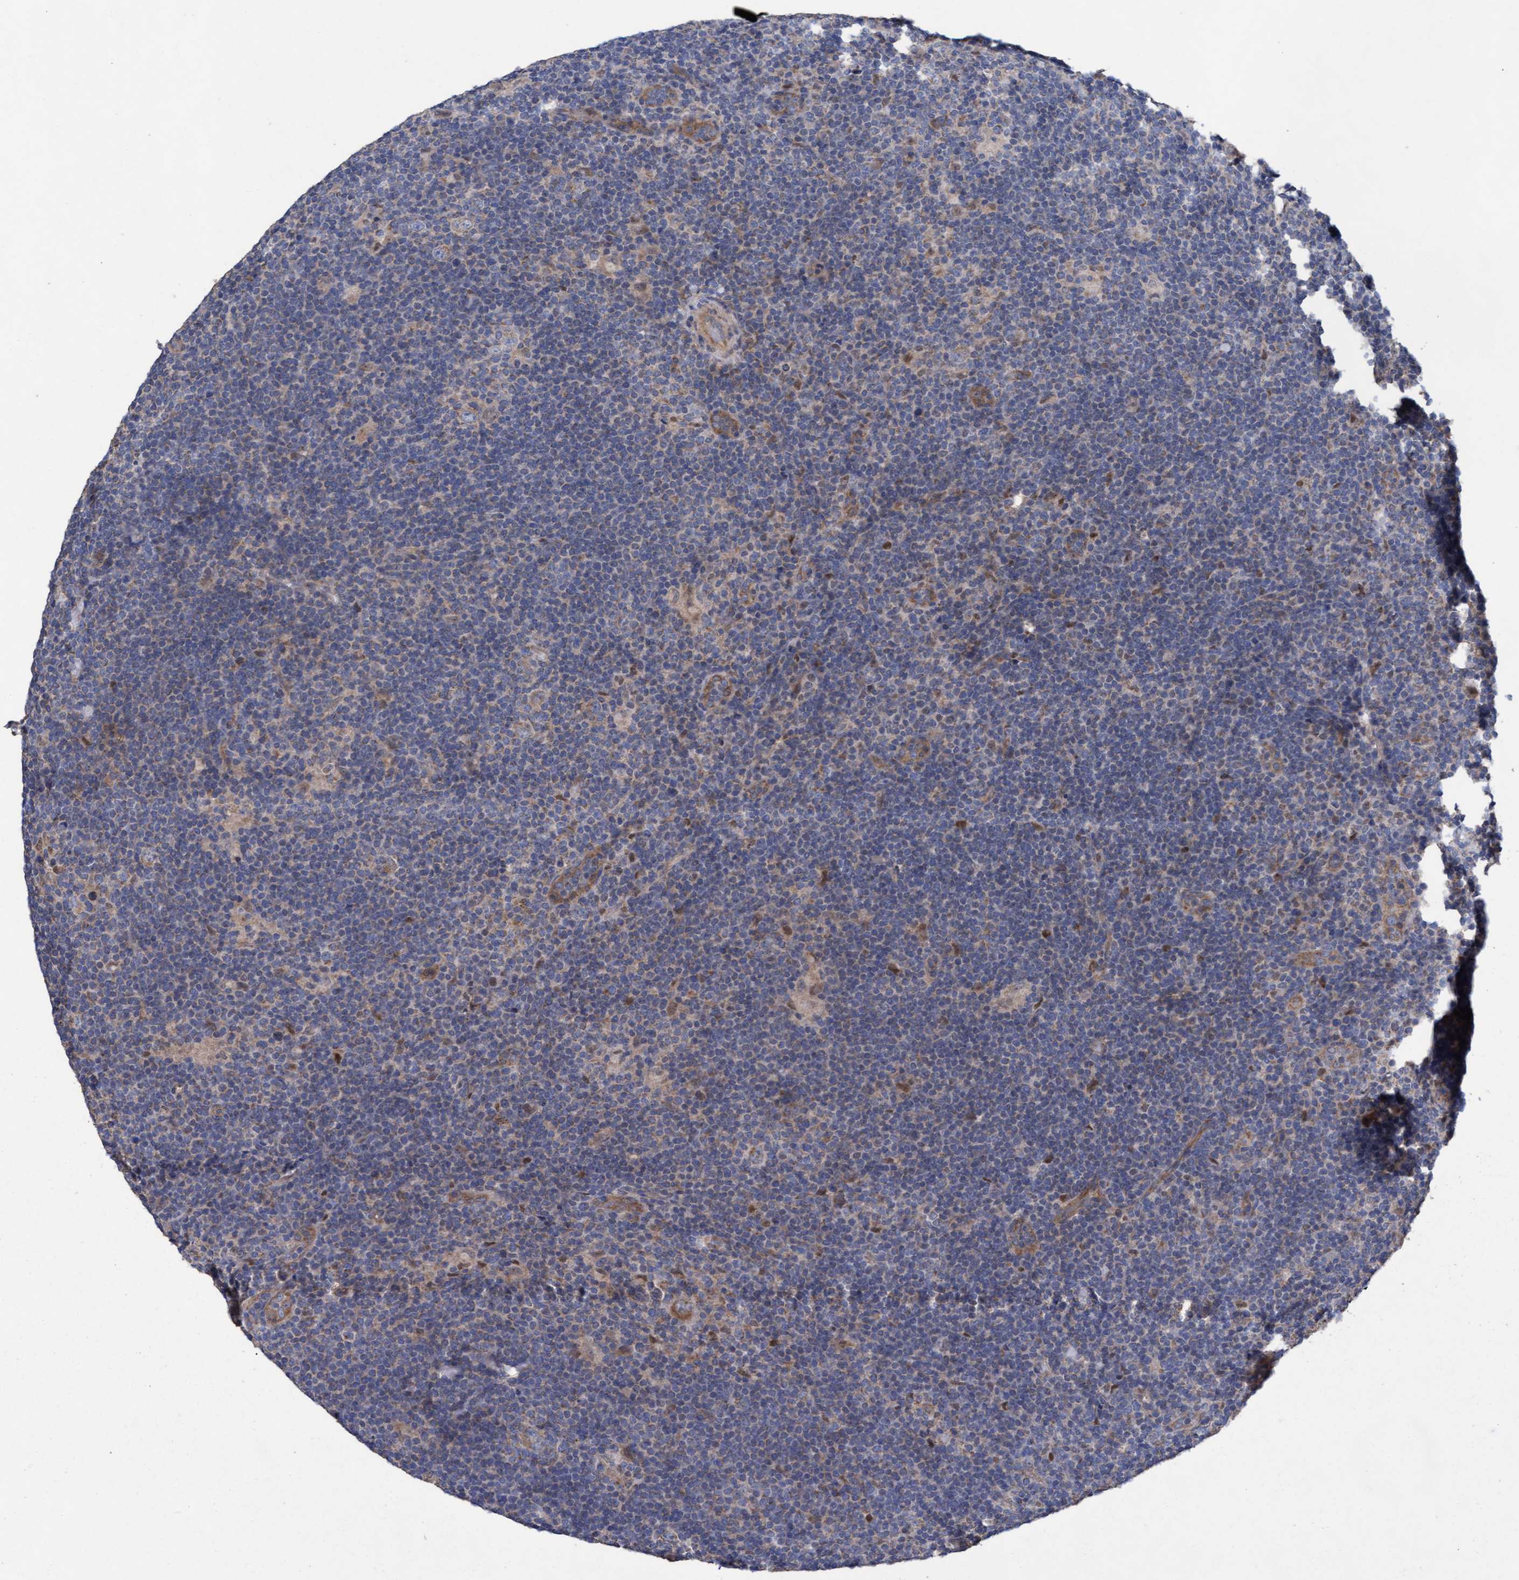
{"staining": {"intensity": "moderate", "quantity": ">75%", "location": "cytoplasmic/membranous"}, "tissue": "lymphoma", "cell_type": "Tumor cells", "image_type": "cancer", "snomed": [{"axis": "morphology", "description": "Hodgkin's disease, NOS"}, {"axis": "topography", "description": "Lymph node"}], "caption": "Protein staining by IHC displays moderate cytoplasmic/membranous expression in about >75% of tumor cells in Hodgkin's disease.", "gene": "MRPL38", "patient": {"sex": "female", "age": 57}}